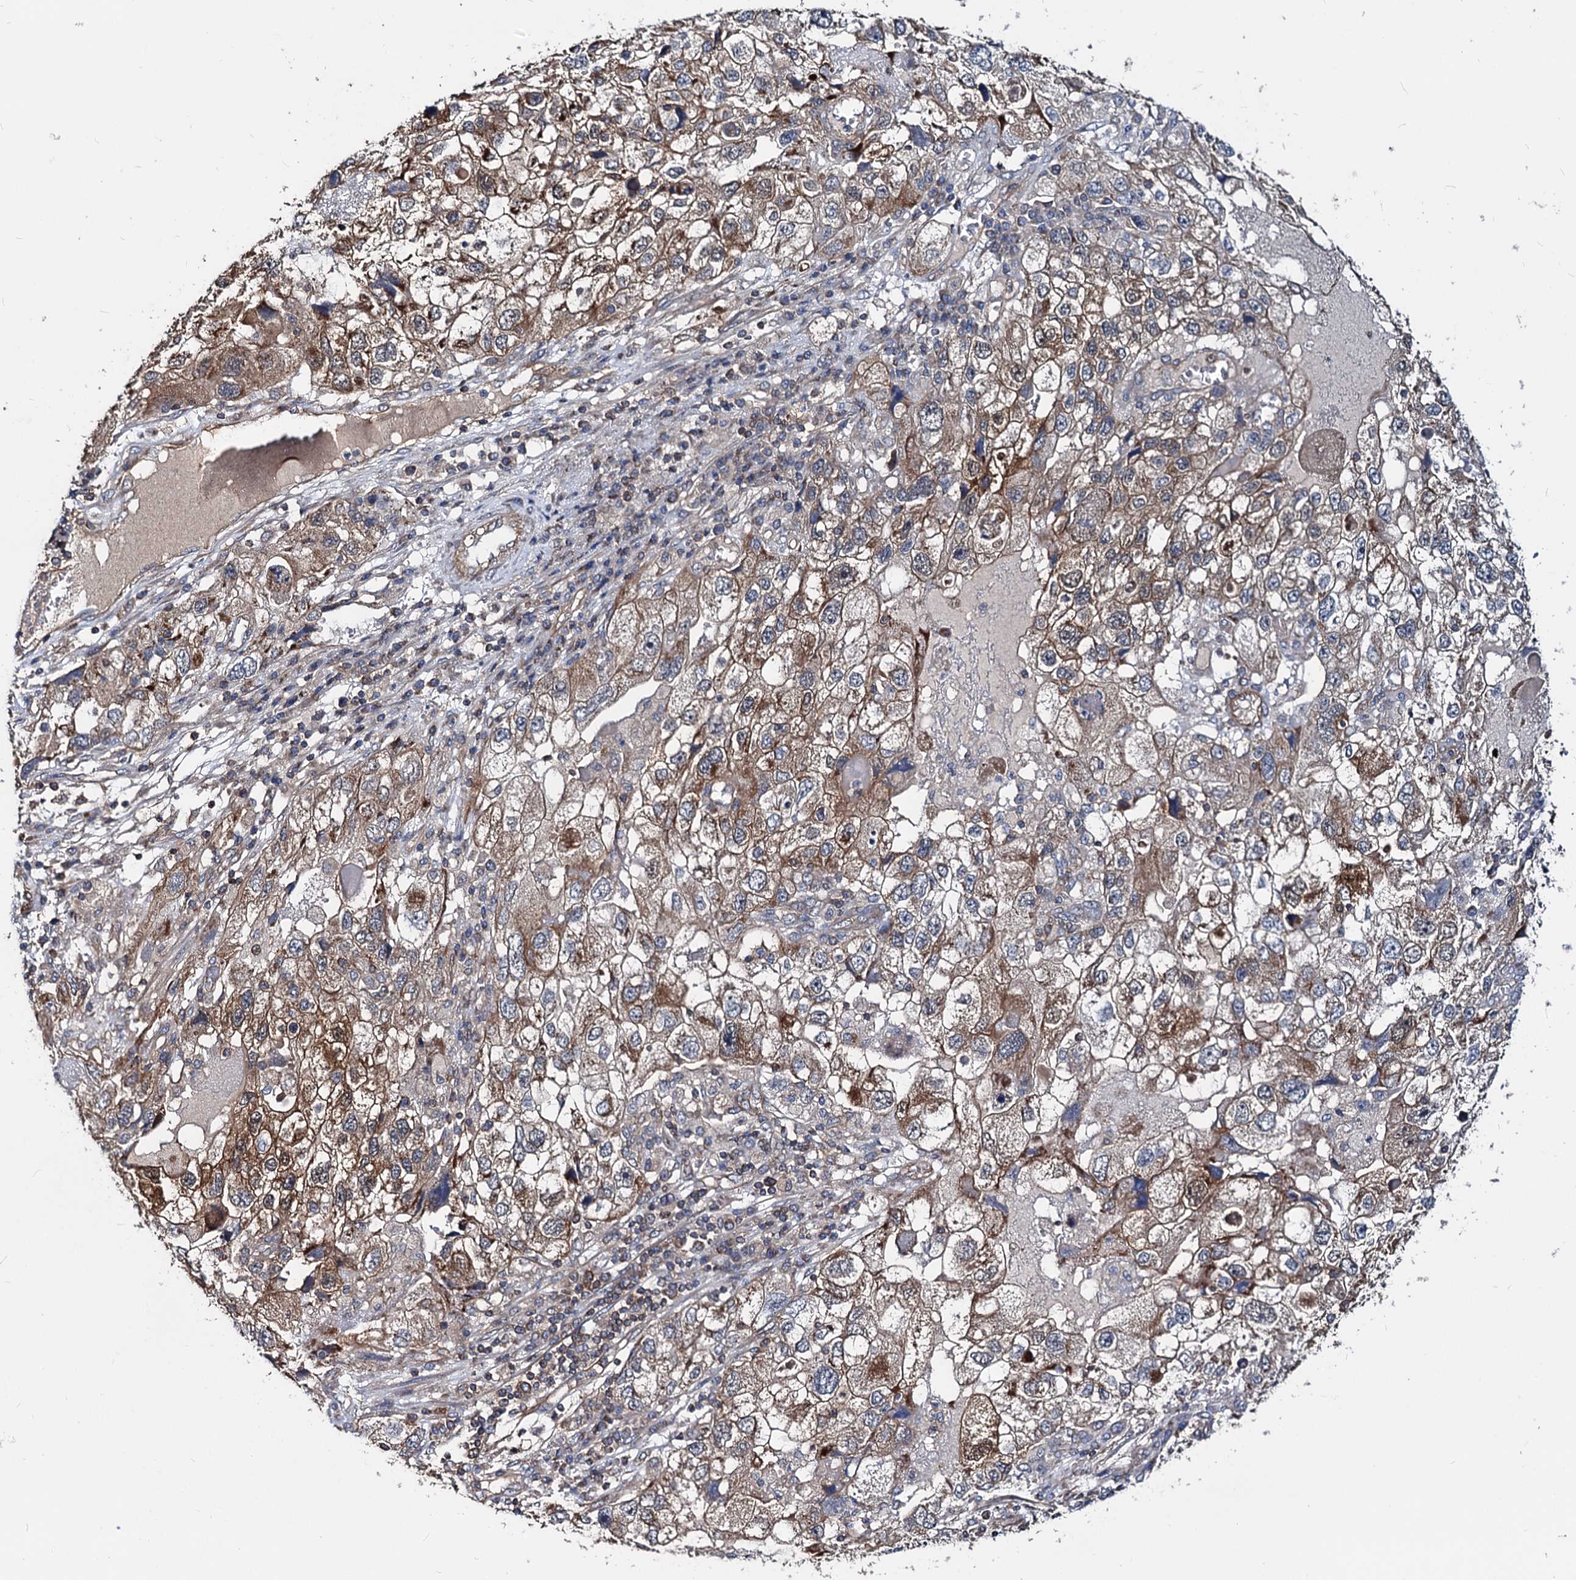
{"staining": {"intensity": "moderate", "quantity": ">75%", "location": "cytoplasmic/membranous"}, "tissue": "endometrial cancer", "cell_type": "Tumor cells", "image_type": "cancer", "snomed": [{"axis": "morphology", "description": "Adenocarcinoma, NOS"}, {"axis": "topography", "description": "Endometrium"}], "caption": "Human adenocarcinoma (endometrial) stained with a brown dye reveals moderate cytoplasmic/membranous positive positivity in approximately >75% of tumor cells.", "gene": "IDI1", "patient": {"sex": "female", "age": 49}}